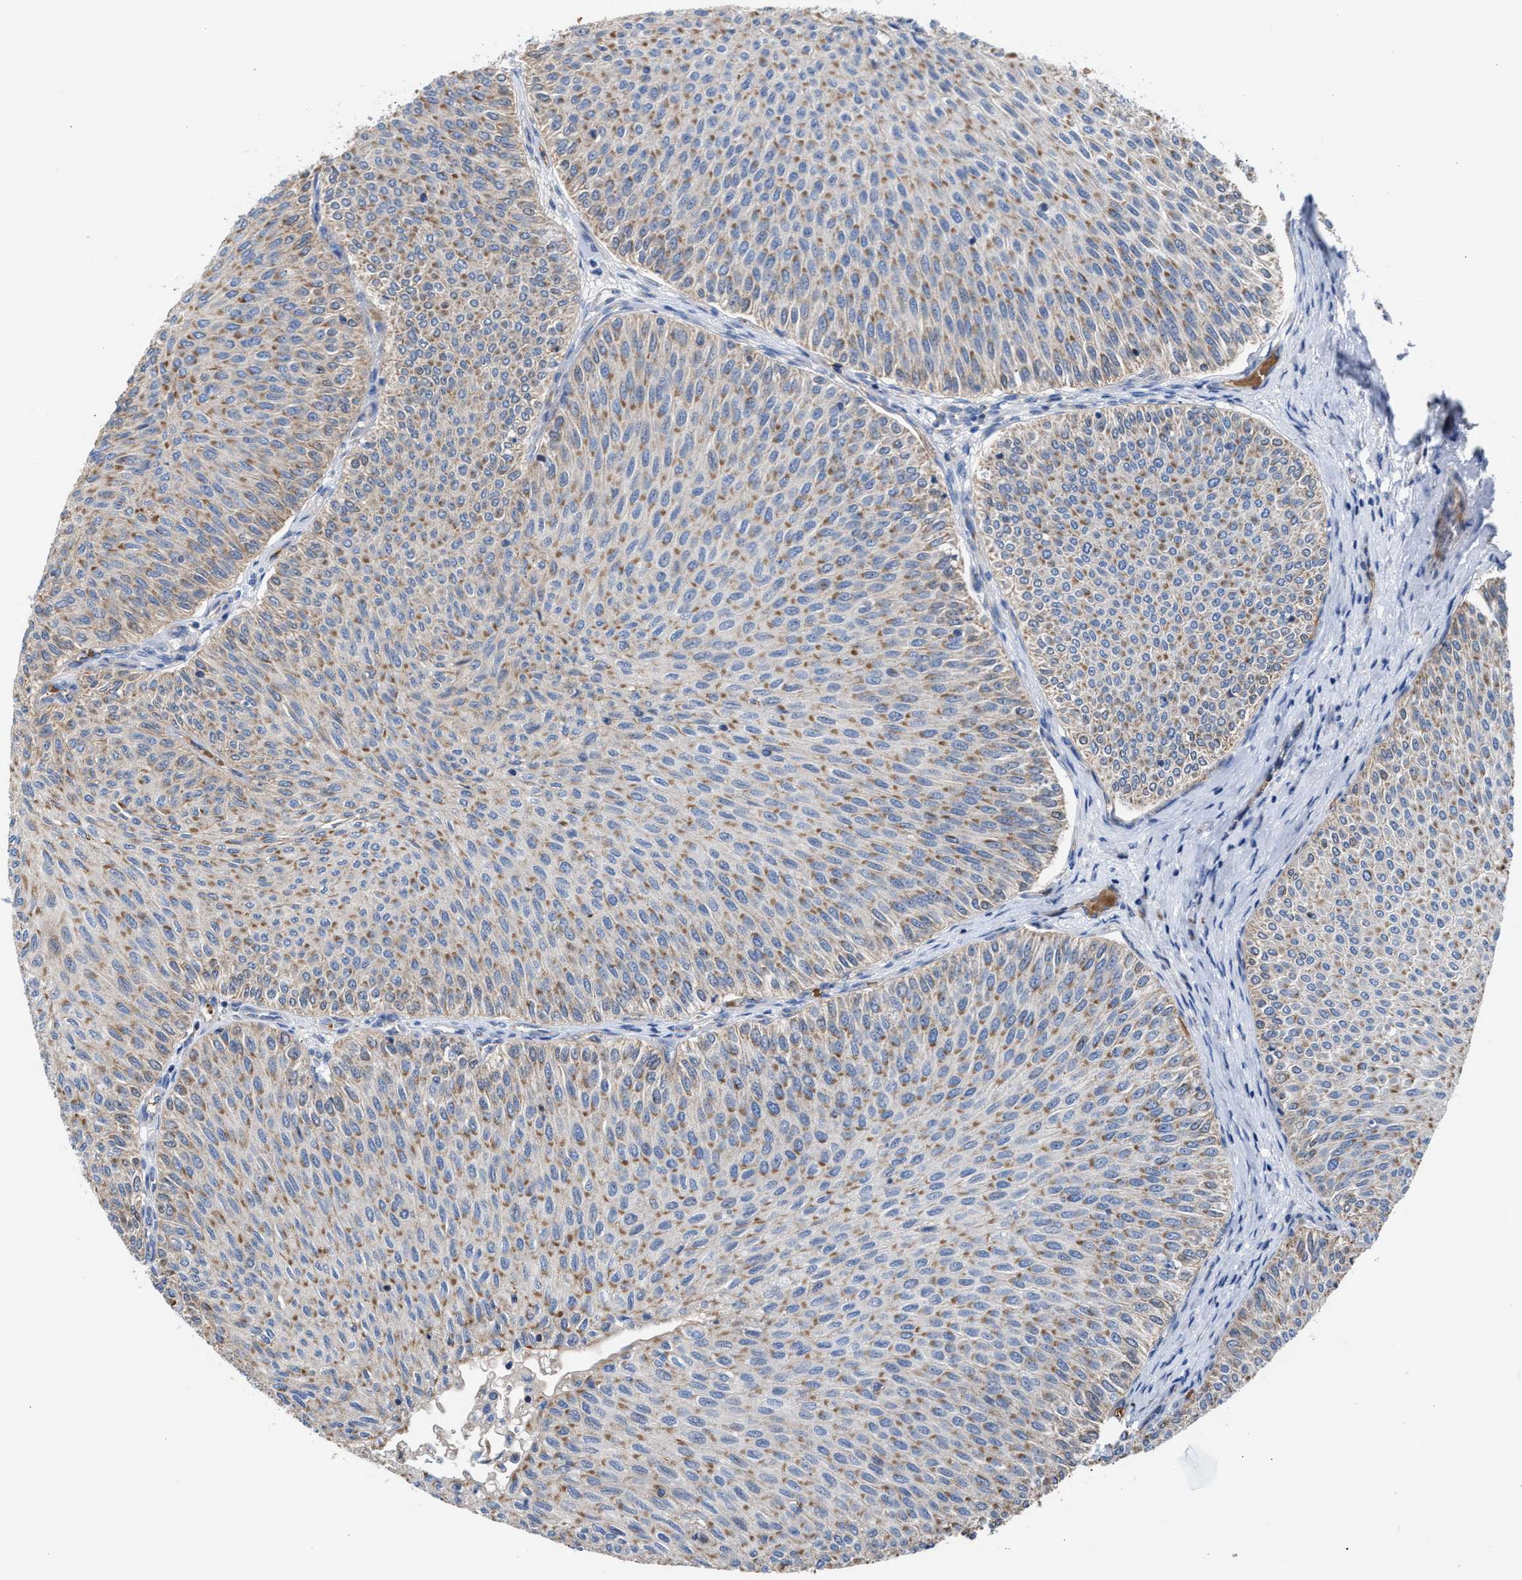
{"staining": {"intensity": "weak", "quantity": ">75%", "location": "cytoplasmic/membranous"}, "tissue": "urothelial cancer", "cell_type": "Tumor cells", "image_type": "cancer", "snomed": [{"axis": "morphology", "description": "Urothelial carcinoma, Low grade"}, {"axis": "topography", "description": "Urinary bladder"}], "caption": "An IHC photomicrograph of neoplastic tissue is shown. Protein staining in brown labels weak cytoplasmic/membranous positivity in urothelial carcinoma (low-grade) within tumor cells.", "gene": "MECR", "patient": {"sex": "male", "age": 78}}